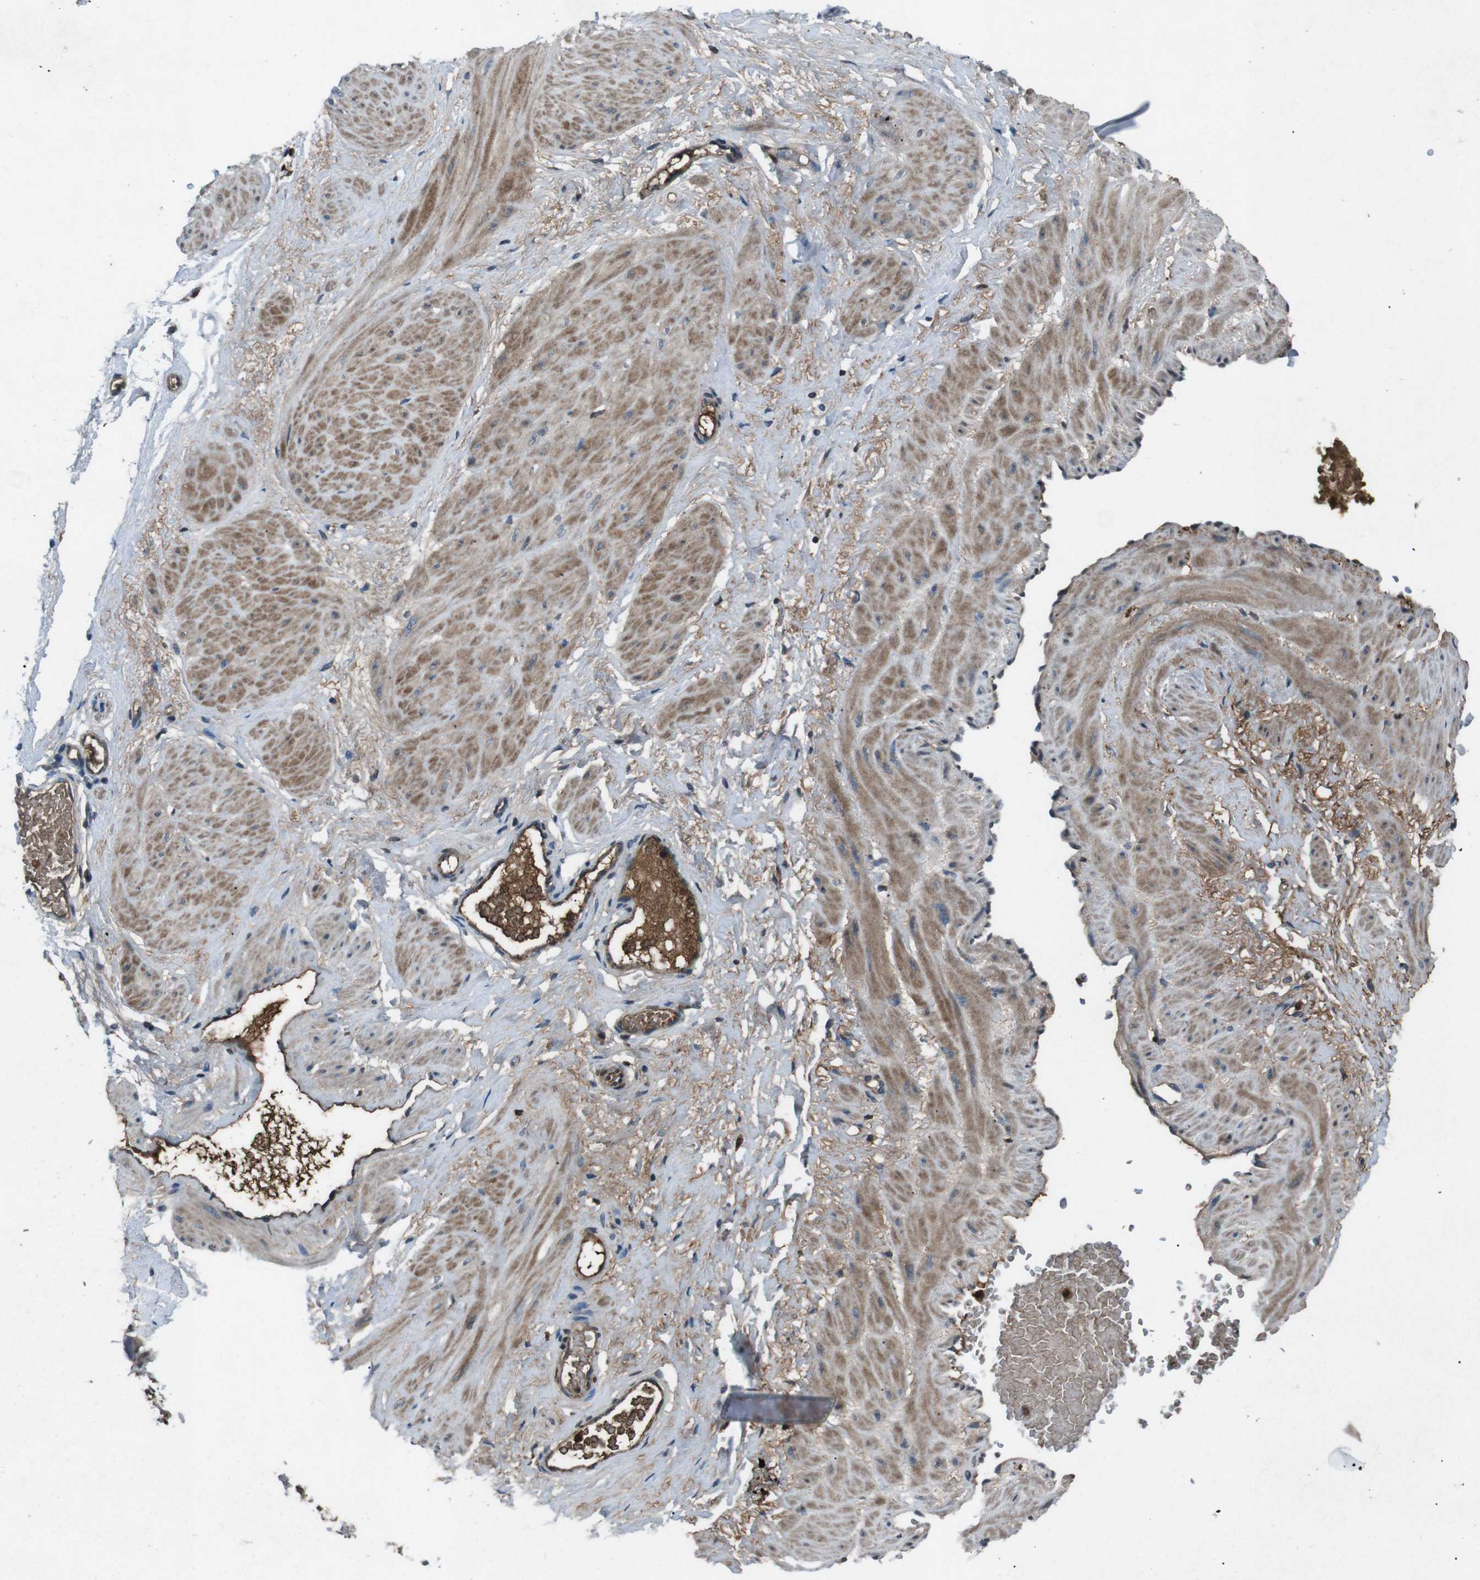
{"staining": {"intensity": "weak", "quantity": ">75%", "location": "cytoplasmic/membranous"}, "tissue": "adipose tissue", "cell_type": "Adipocytes", "image_type": "normal", "snomed": [{"axis": "morphology", "description": "Normal tissue, NOS"}, {"axis": "topography", "description": "Soft tissue"}, {"axis": "topography", "description": "Vascular tissue"}], "caption": "Immunohistochemical staining of benign adipose tissue displays >75% levels of weak cytoplasmic/membranous protein staining in approximately >75% of adipocytes. (DAB (3,3'-diaminobenzidine) = brown stain, brightfield microscopy at high magnification).", "gene": "UGT1A6", "patient": {"sex": "female", "age": 35}}